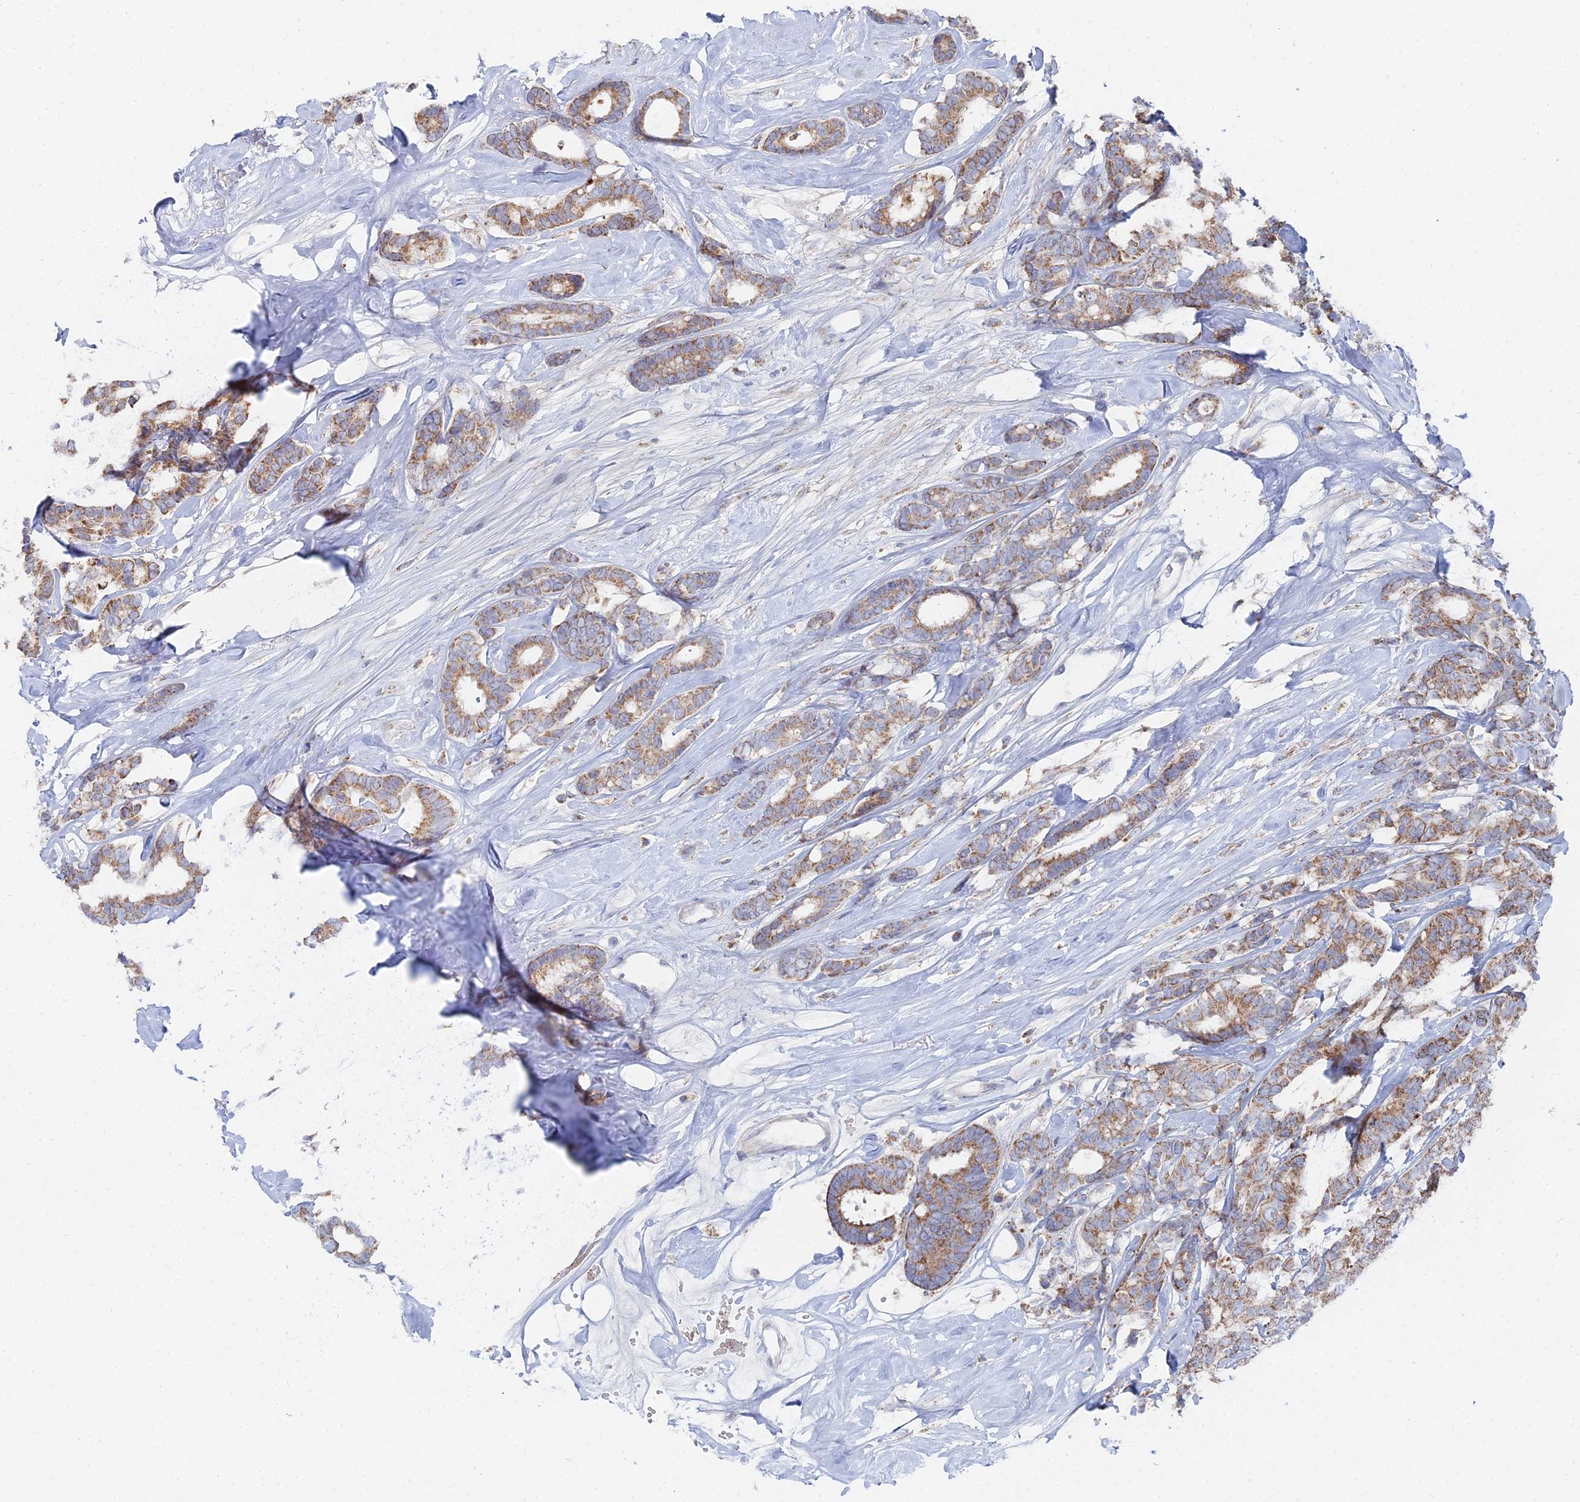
{"staining": {"intensity": "moderate", "quantity": ">75%", "location": "cytoplasmic/membranous"}, "tissue": "breast cancer", "cell_type": "Tumor cells", "image_type": "cancer", "snomed": [{"axis": "morphology", "description": "Duct carcinoma"}, {"axis": "topography", "description": "Breast"}], "caption": "Protein expression by immunohistochemistry shows moderate cytoplasmic/membranous staining in about >75% of tumor cells in breast intraductal carcinoma. (DAB = brown stain, brightfield microscopy at high magnification).", "gene": "MPC1", "patient": {"sex": "female", "age": 87}}